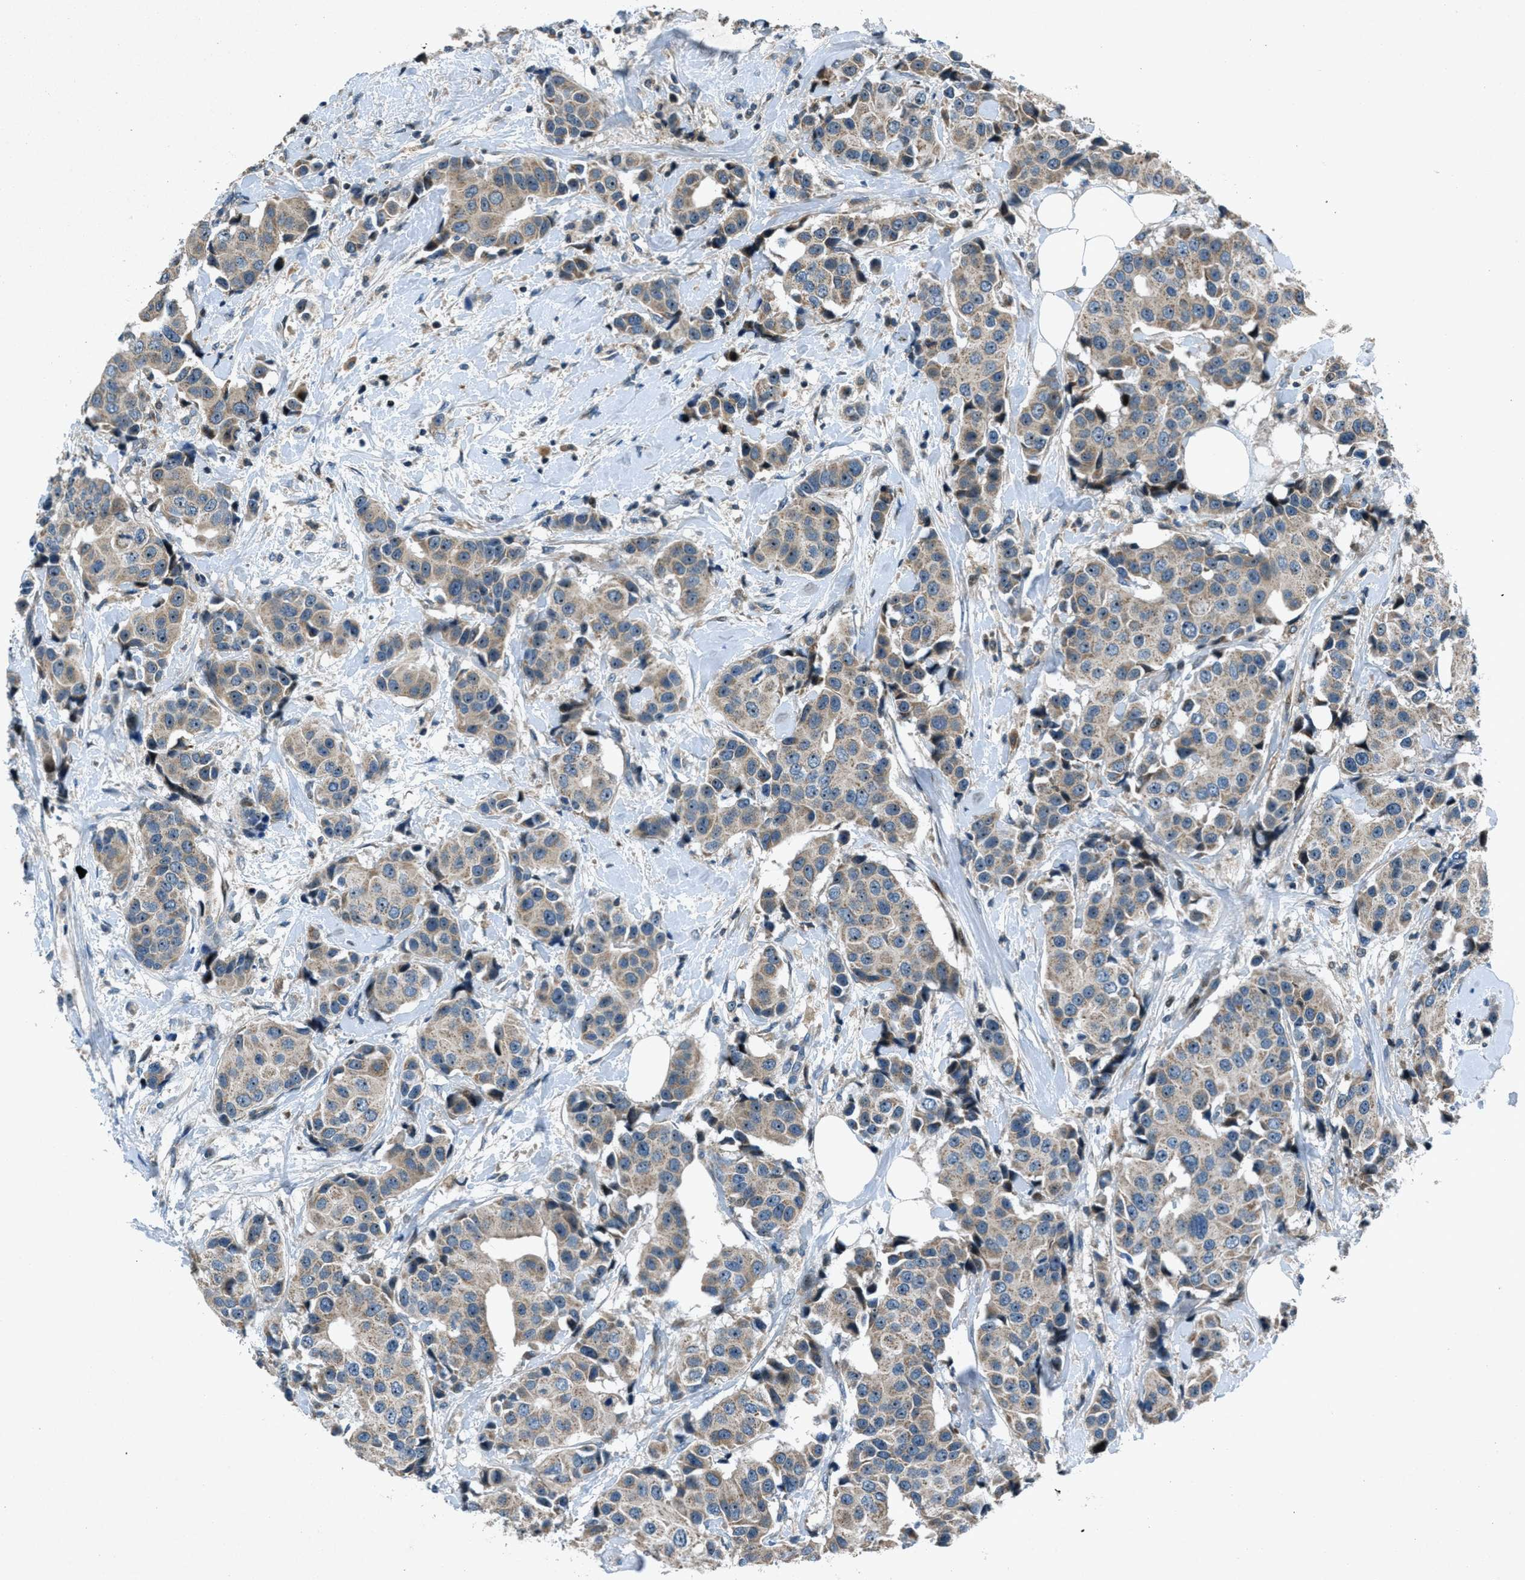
{"staining": {"intensity": "weak", "quantity": ">75%", "location": "cytoplasmic/membranous"}, "tissue": "breast cancer", "cell_type": "Tumor cells", "image_type": "cancer", "snomed": [{"axis": "morphology", "description": "Normal tissue, NOS"}, {"axis": "morphology", "description": "Duct carcinoma"}, {"axis": "topography", "description": "Breast"}], "caption": "Immunohistochemical staining of breast infiltrating ductal carcinoma shows low levels of weak cytoplasmic/membranous expression in about >75% of tumor cells. Immunohistochemistry stains the protein of interest in brown and the nuclei are stained blue.", "gene": "CLEC2D", "patient": {"sex": "female", "age": 39}}